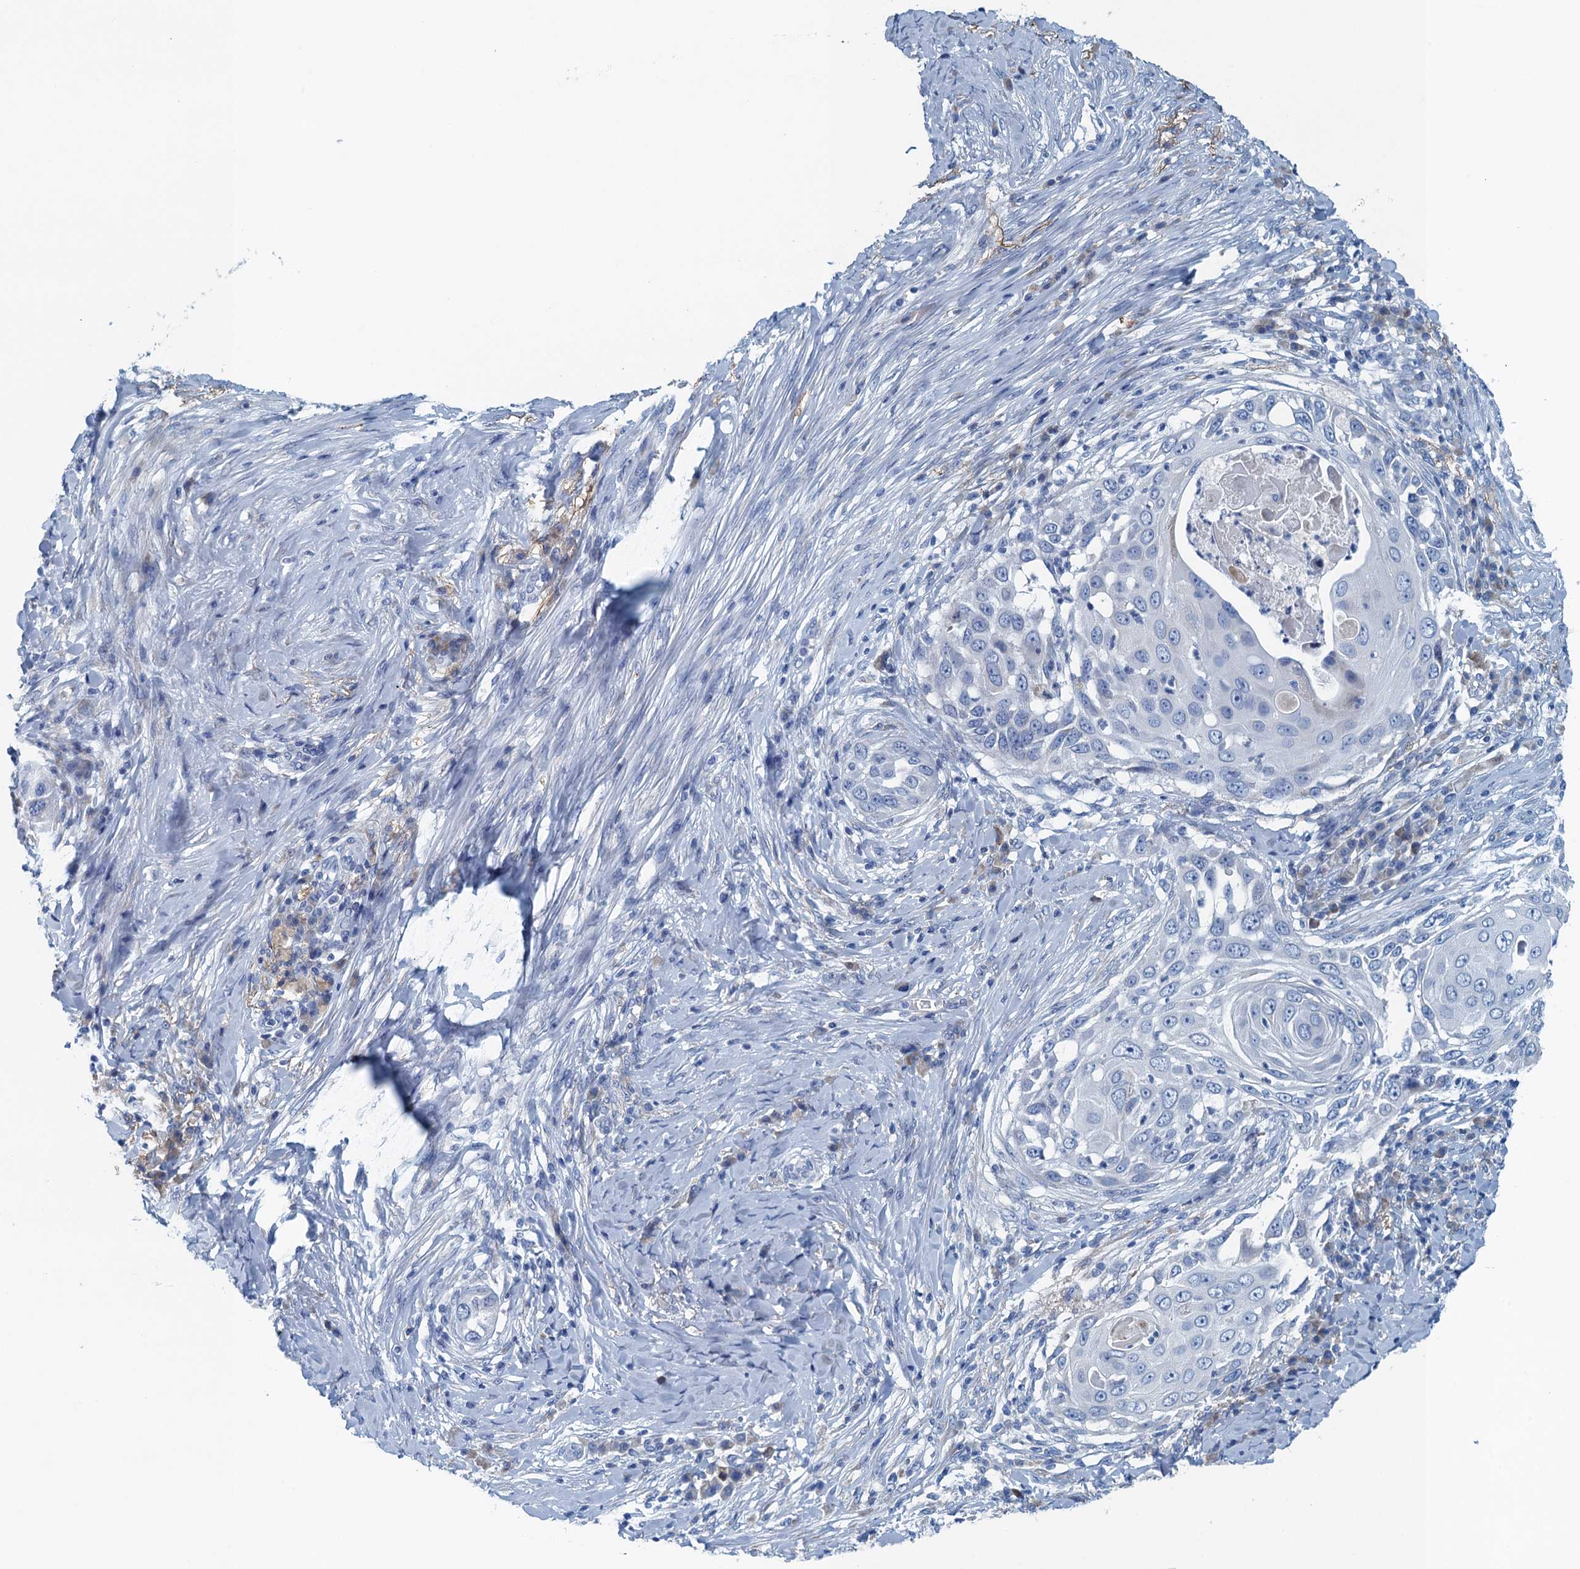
{"staining": {"intensity": "negative", "quantity": "none", "location": "none"}, "tissue": "skin cancer", "cell_type": "Tumor cells", "image_type": "cancer", "snomed": [{"axis": "morphology", "description": "Squamous cell carcinoma, NOS"}, {"axis": "topography", "description": "Skin"}], "caption": "DAB (3,3'-diaminobenzidine) immunohistochemical staining of human squamous cell carcinoma (skin) reveals no significant staining in tumor cells. (Stains: DAB immunohistochemistry with hematoxylin counter stain, Microscopy: brightfield microscopy at high magnification).", "gene": "C10orf88", "patient": {"sex": "female", "age": 44}}